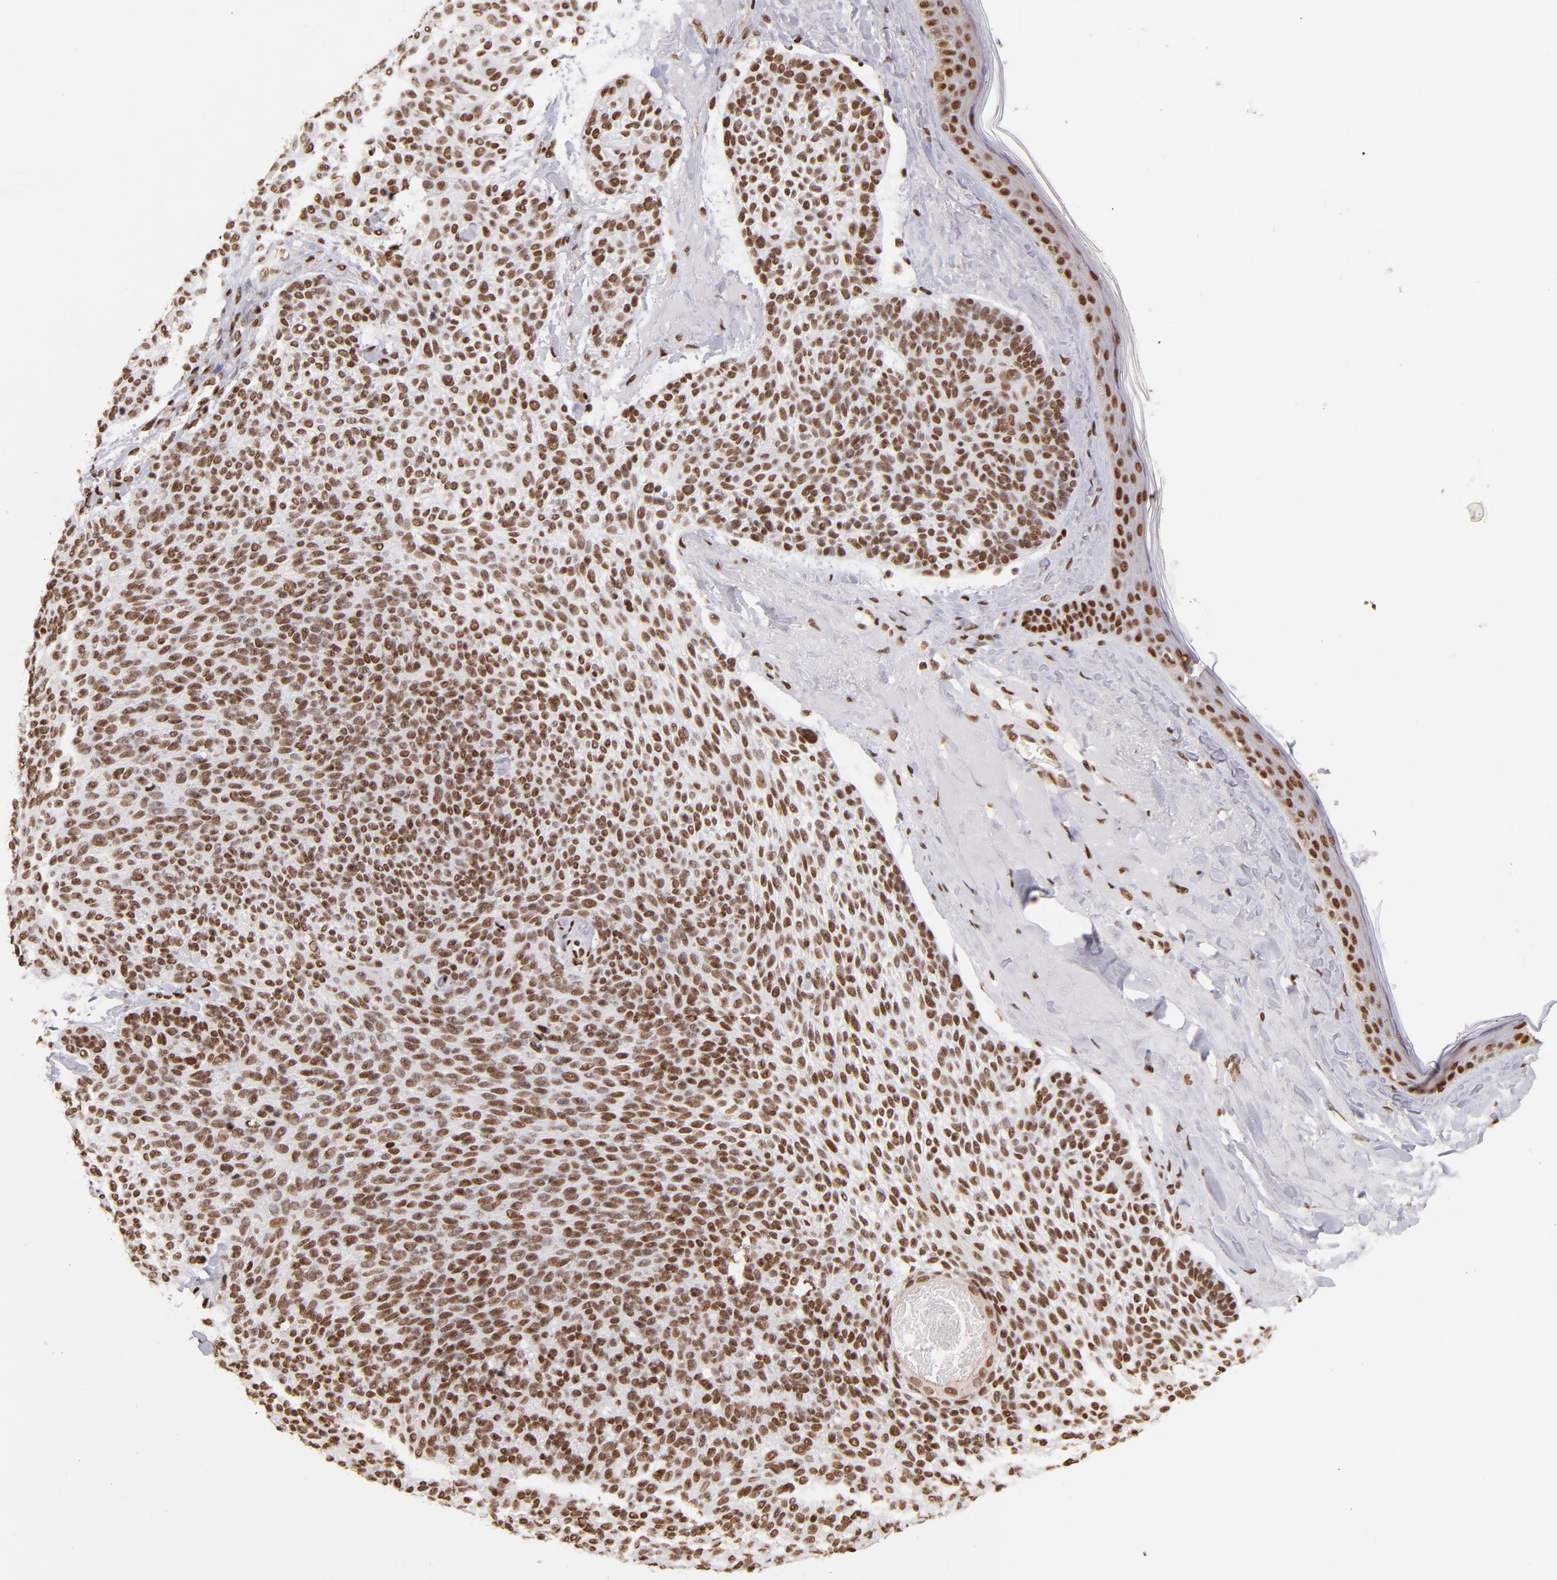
{"staining": {"intensity": "moderate", "quantity": ">75%", "location": "nuclear"}, "tissue": "skin cancer", "cell_type": "Tumor cells", "image_type": "cancer", "snomed": [{"axis": "morphology", "description": "Normal tissue, NOS"}, {"axis": "morphology", "description": "Basal cell carcinoma"}, {"axis": "topography", "description": "Skin"}], "caption": "About >75% of tumor cells in human skin basal cell carcinoma demonstrate moderate nuclear protein expression as visualized by brown immunohistochemical staining.", "gene": "SP1", "patient": {"sex": "female", "age": 70}}